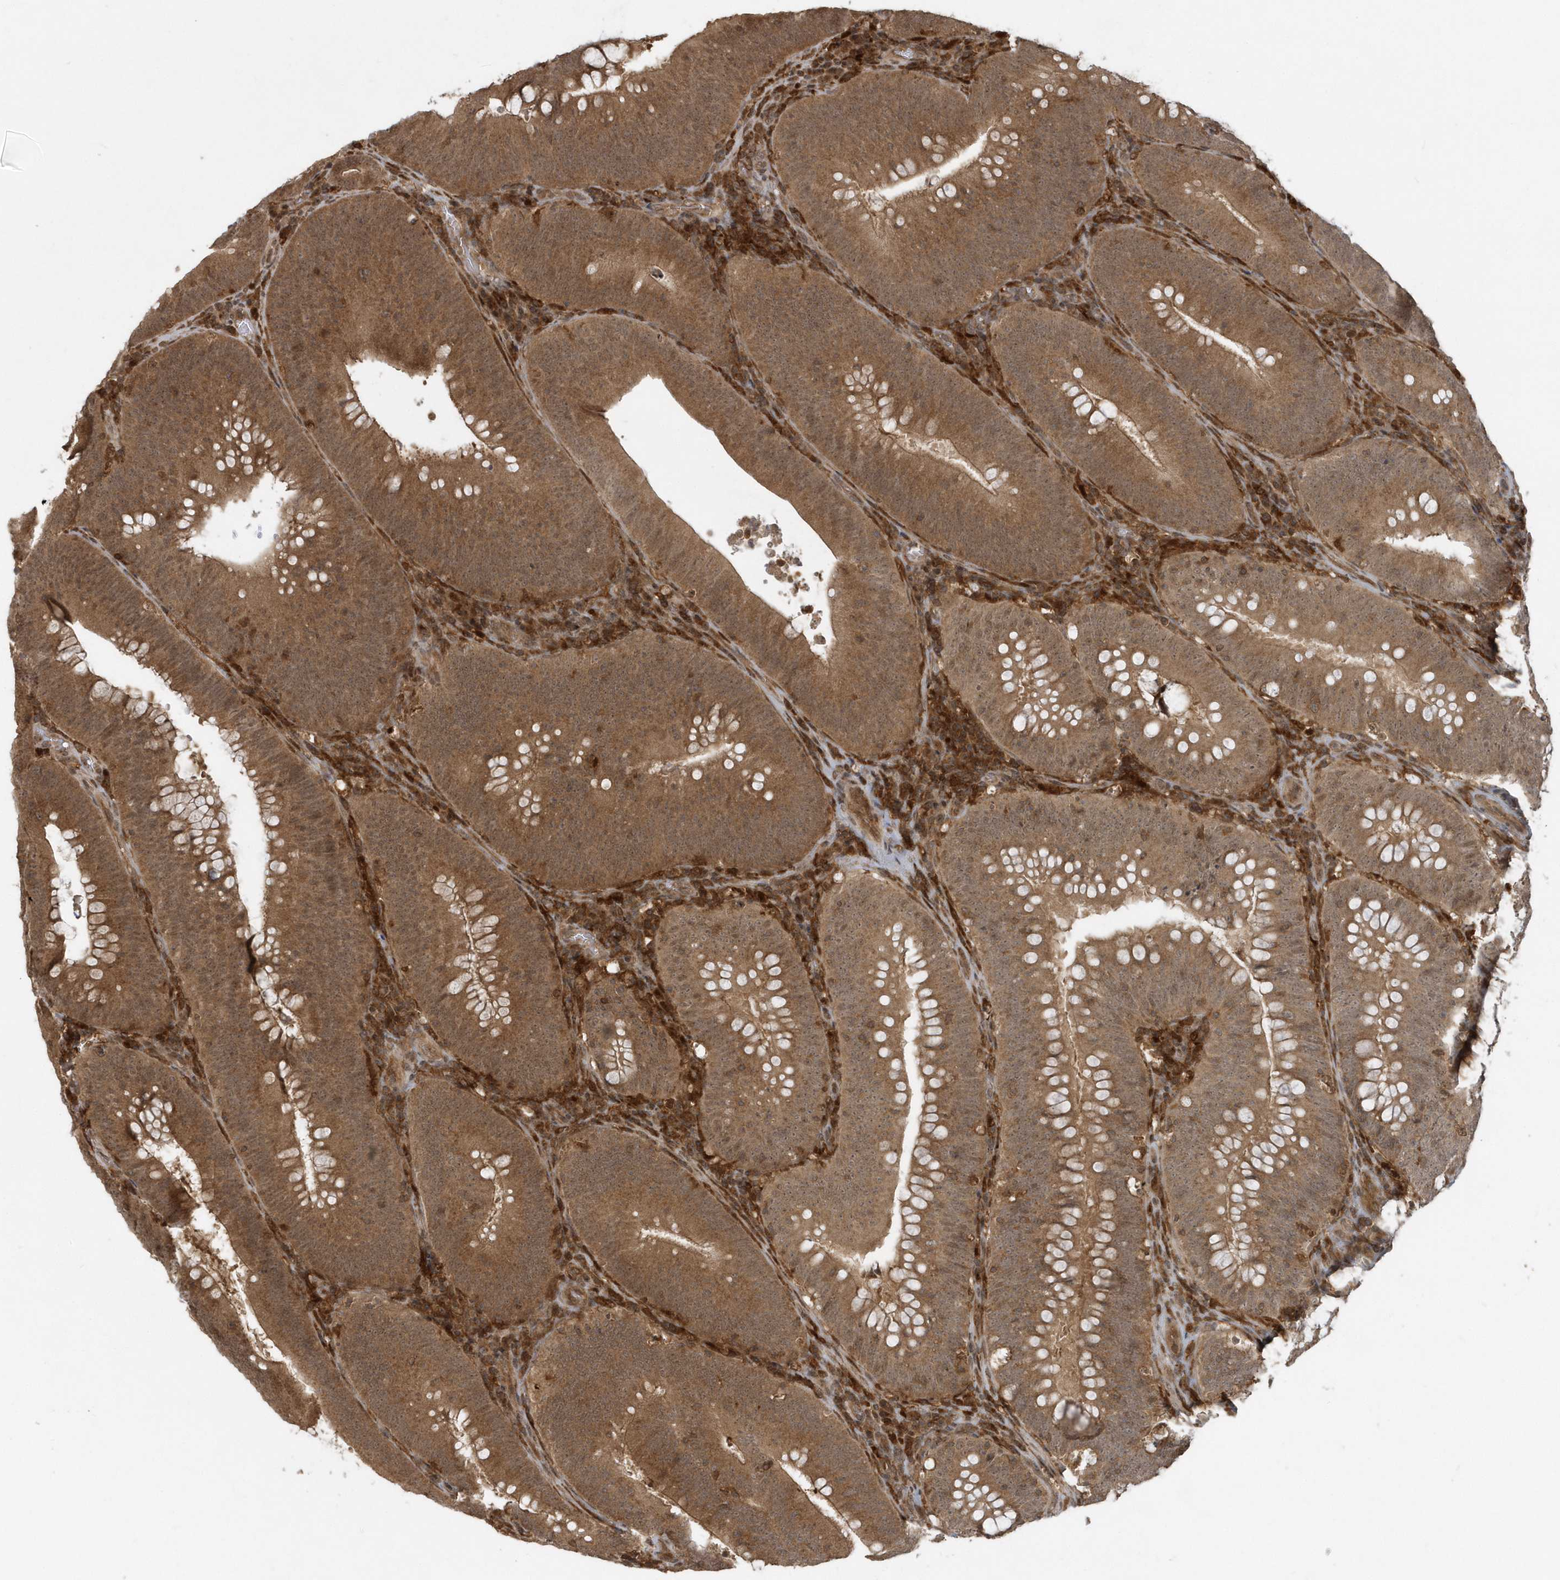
{"staining": {"intensity": "strong", "quantity": ">75%", "location": "cytoplasmic/membranous"}, "tissue": "colorectal cancer", "cell_type": "Tumor cells", "image_type": "cancer", "snomed": [{"axis": "morphology", "description": "Normal tissue, NOS"}, {"axis": "topography", "description": "Colon"}], "caption": "This is an image of immunohistochemistry staining of colorectal cancer, which shows strong expression in the cytoplasmic/membranous of tumor cells.", "gene": "LACC1", "patient": {"sex": "female", "age": 82}}